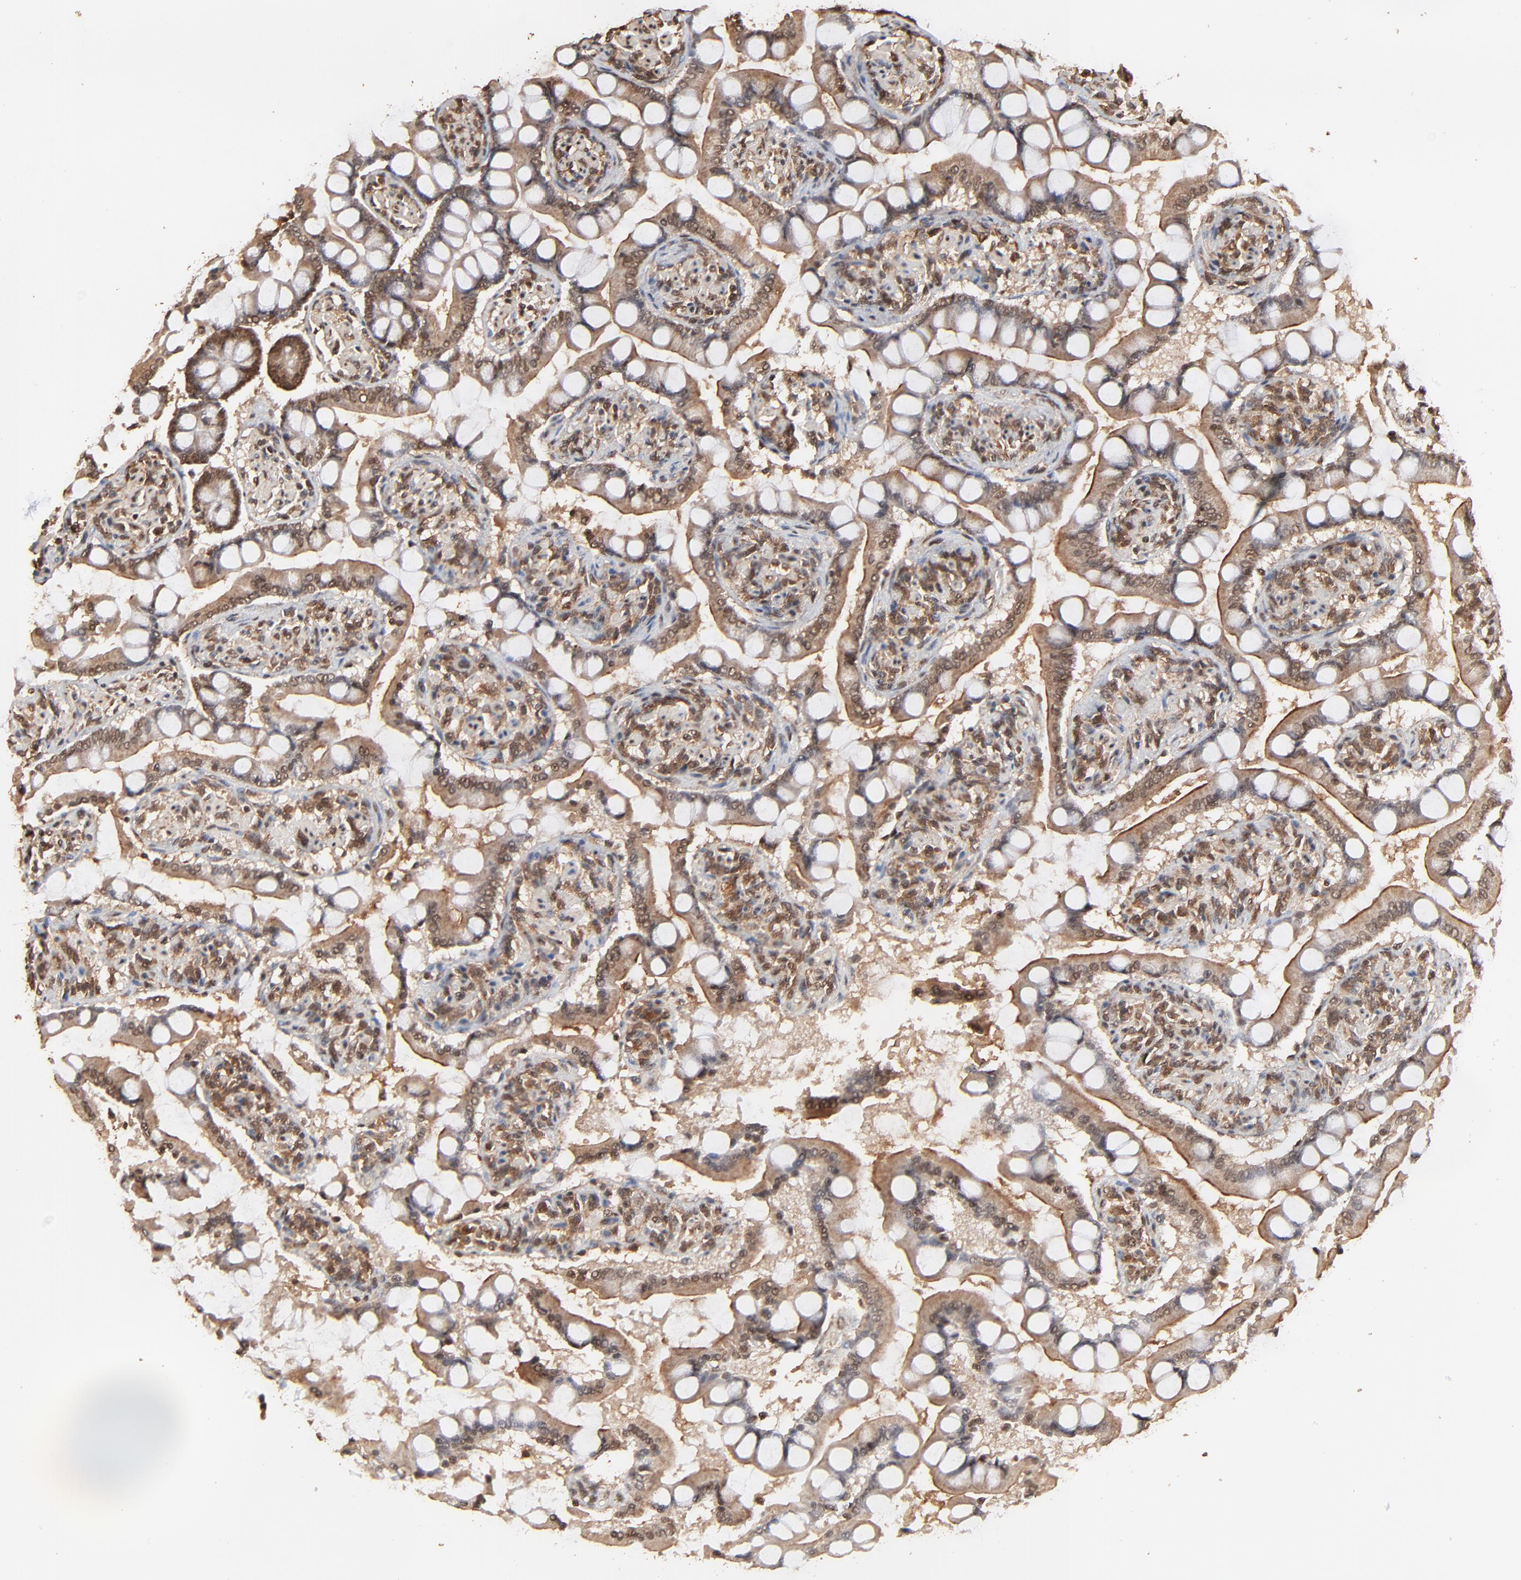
{"staining": {"intensity": "moderate", "quantity": ">75%", "location": "cytoplasmic/membranous,nuclear"}, "tissue": "small intestine", "cell_type": "Glandular cells", "image_type": "normal", "snomed": [{"axis": "morphology", "description": "Normal tissue, NOS"}, {"axis": "topography", "description": "Small intestine"}], "caption": "The histopathology image reveals immunohistochemical staining of unremarkable small intestine. There is moderate cytoplasmic/membranous,nuclear expression is appreciated in approximately >75% of glandular cells. (DAB = brown stain, brightfield microscopy at high magnification).", "gene": "FAM227A", "patient": {"sex": "male", "age": 41}}